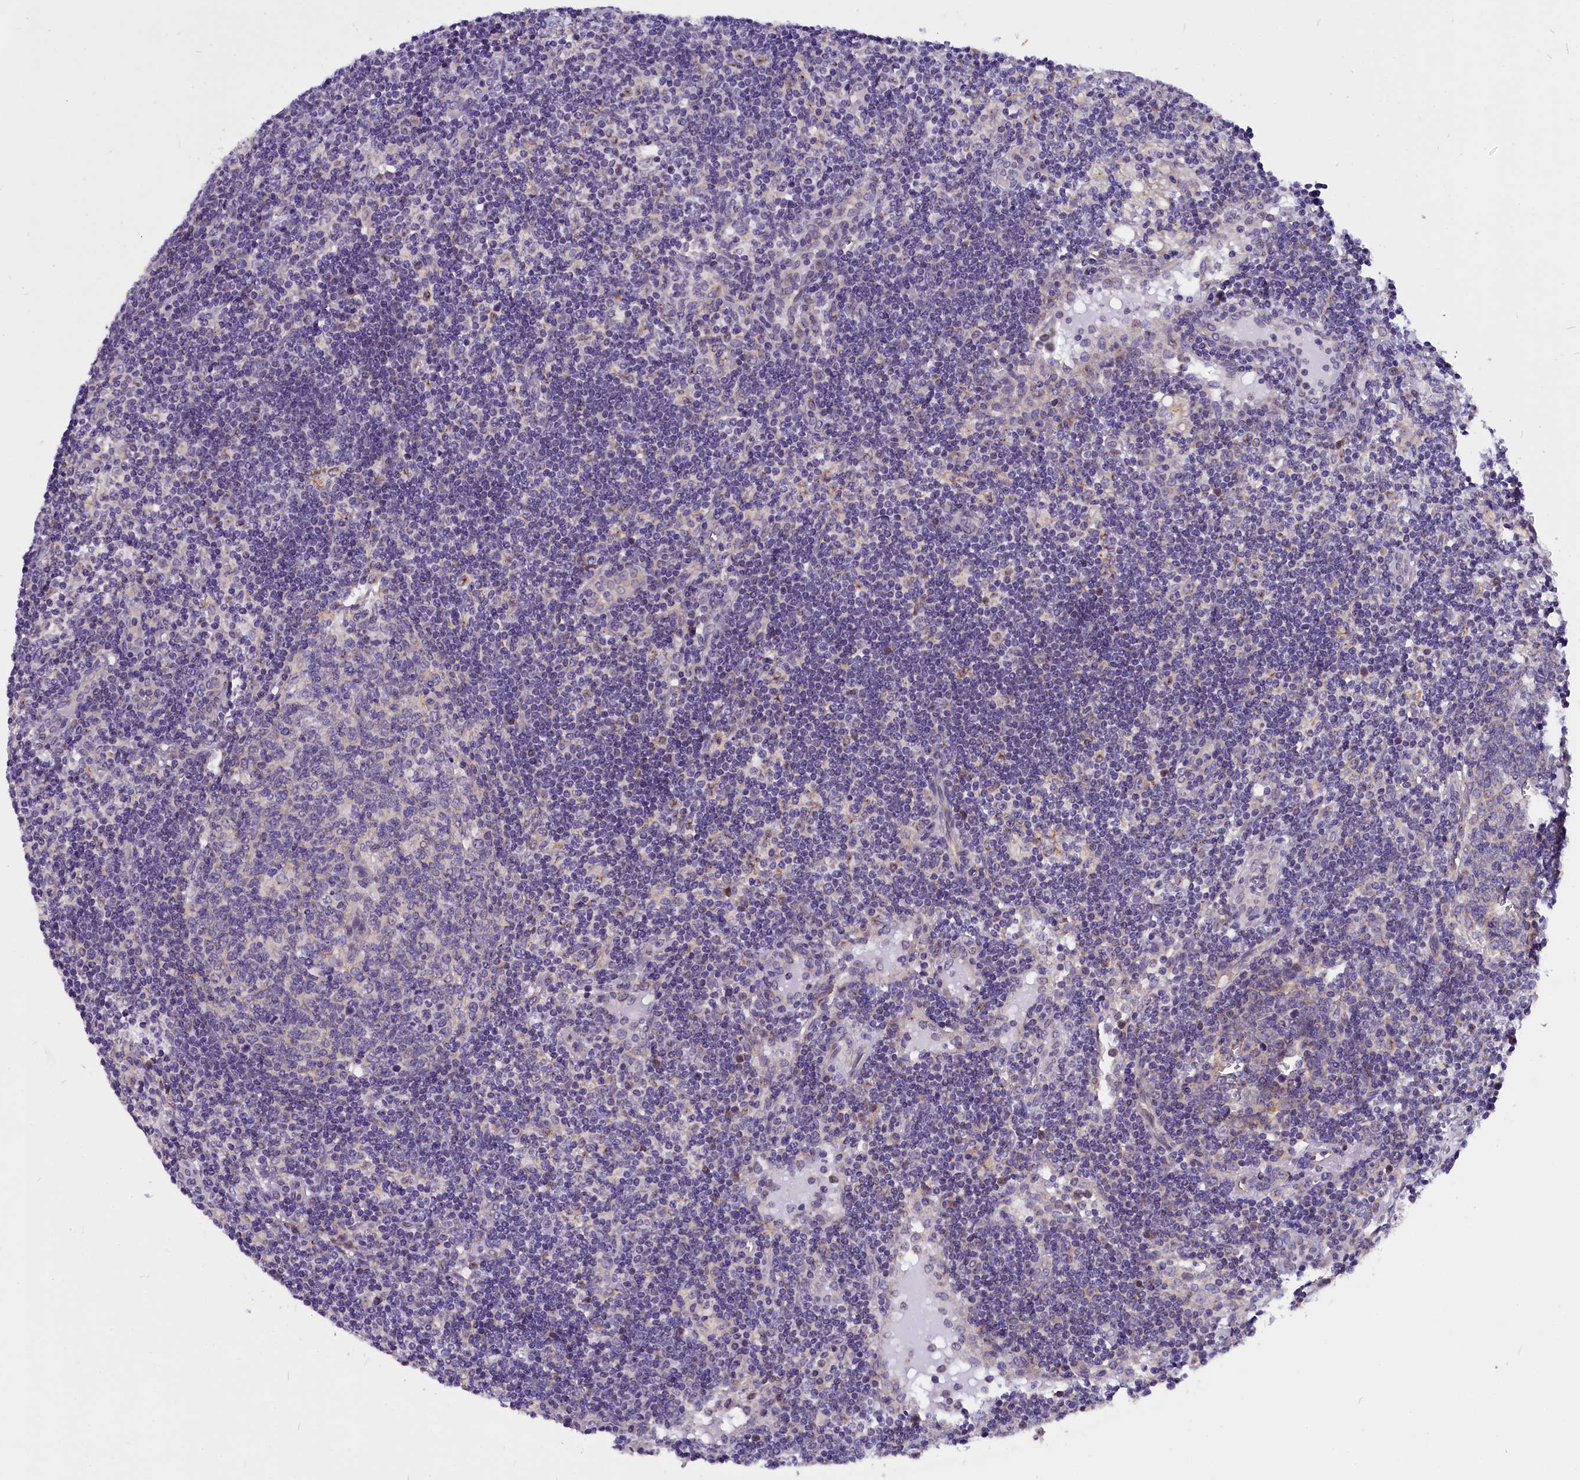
{"staining": {"intensity": "negative", "quantity": "none", "location": "none"}, "tissue": "lymph node", "cell_type": "Germinal center cells", "image_type": "normal", "snomed": [{"axis": "morphology", "description": "Normal tissue, NOS"}, {"axis": "topography", "description": "Lymph node"}], "caption": "The photomicrograph displays no significant expression in germinal center cells of lymph node.", "gene": "CEP170", "patient": {"sex": "female", "age": 73}}